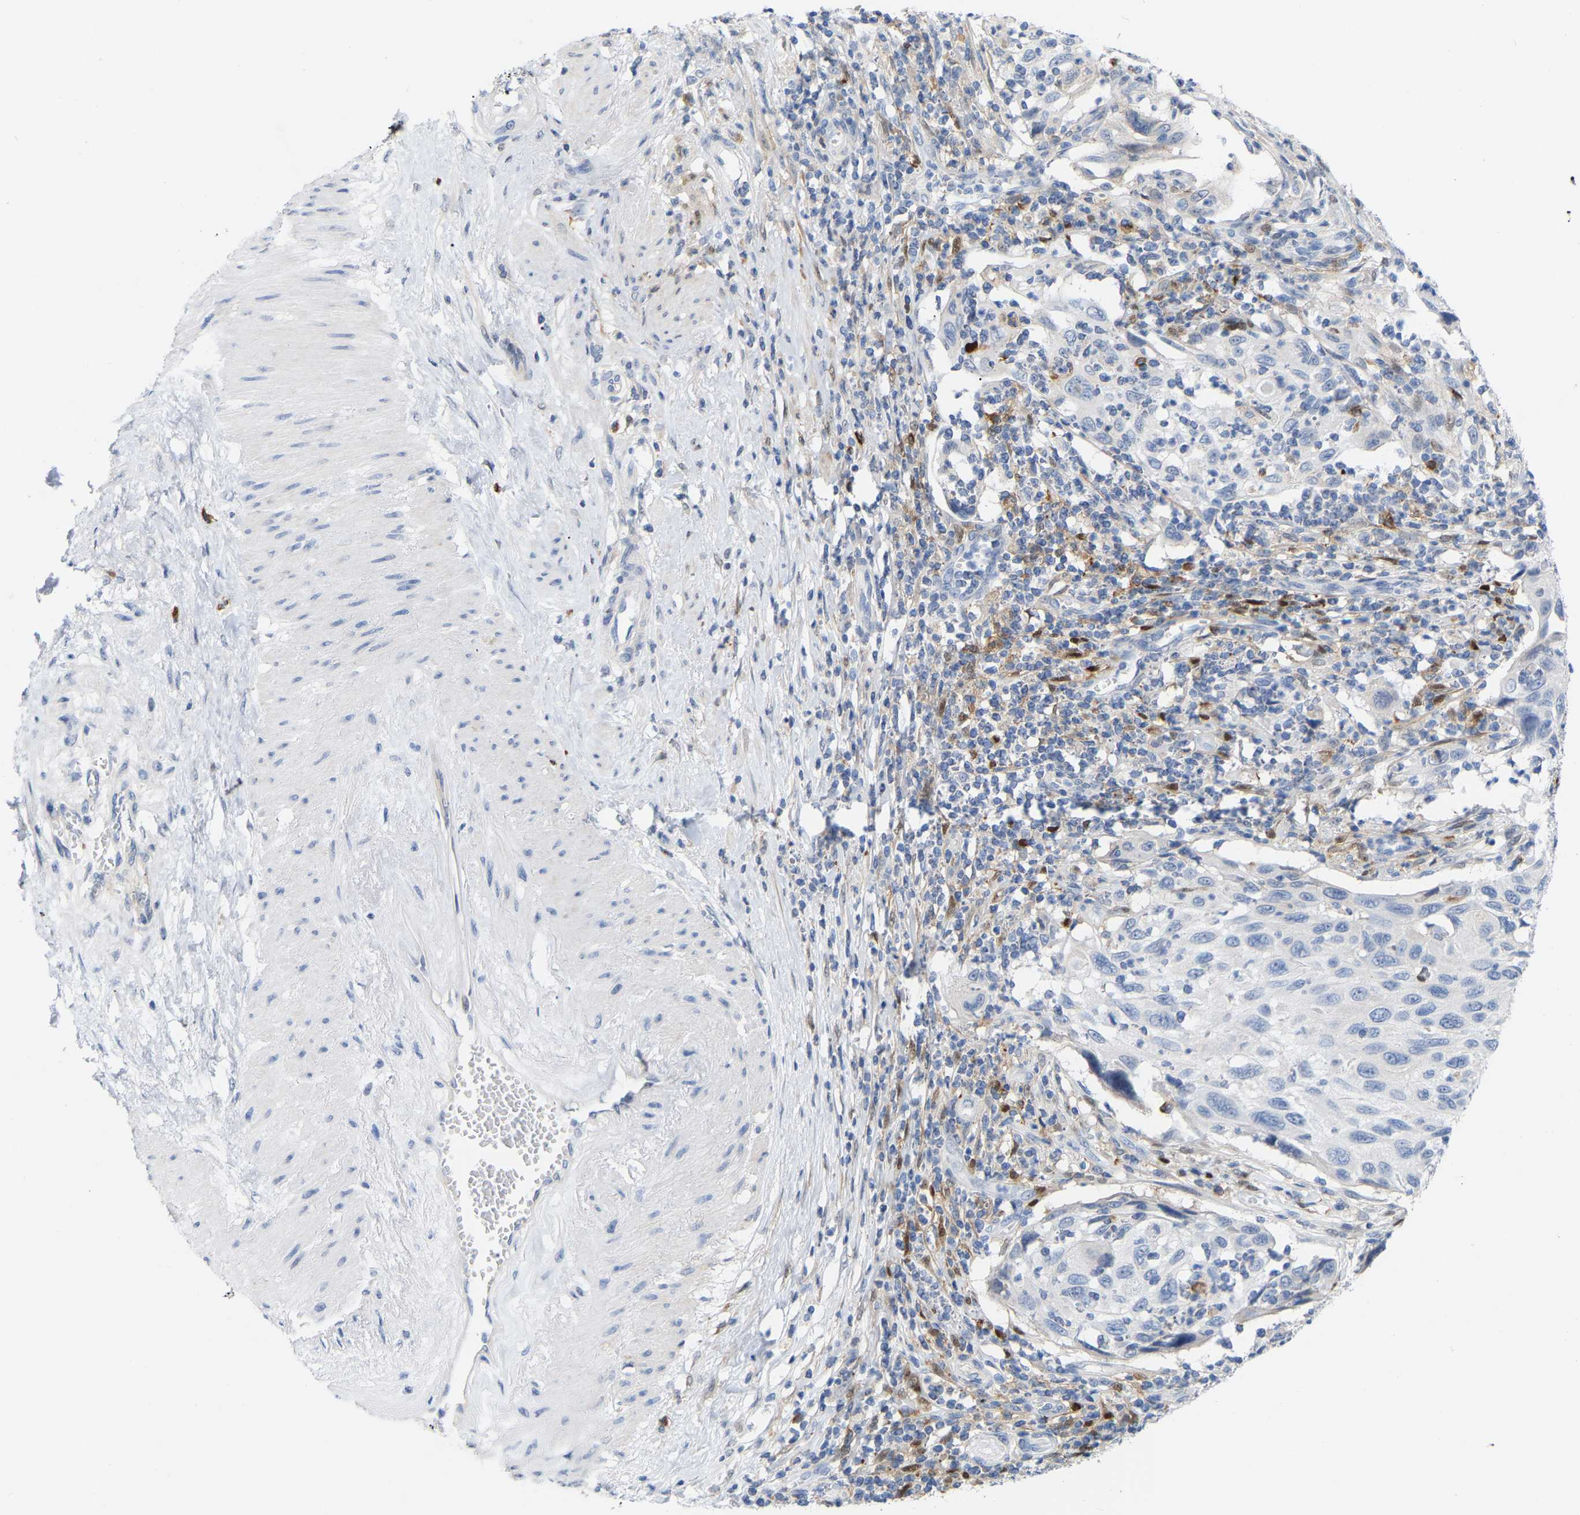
{"staining": {"intensity": "negative", "quantity": "none", "location": "none"}, "tissue": "cervical cancer", "cell_type": "Tumor cells", "image_type": "cancer", "snomed": [{"axis": "morphology", "description": "Squamous cell carcinoma, NOS"}, {"axis": "topography", "description": "Cervix"}], "caption": "DAB immunohistochemical staining of human cervical cancer demonstrates no significant expression in tumor cells.", "gene": "ABTB2", "patient": {"sex": "female", "age": 70}}